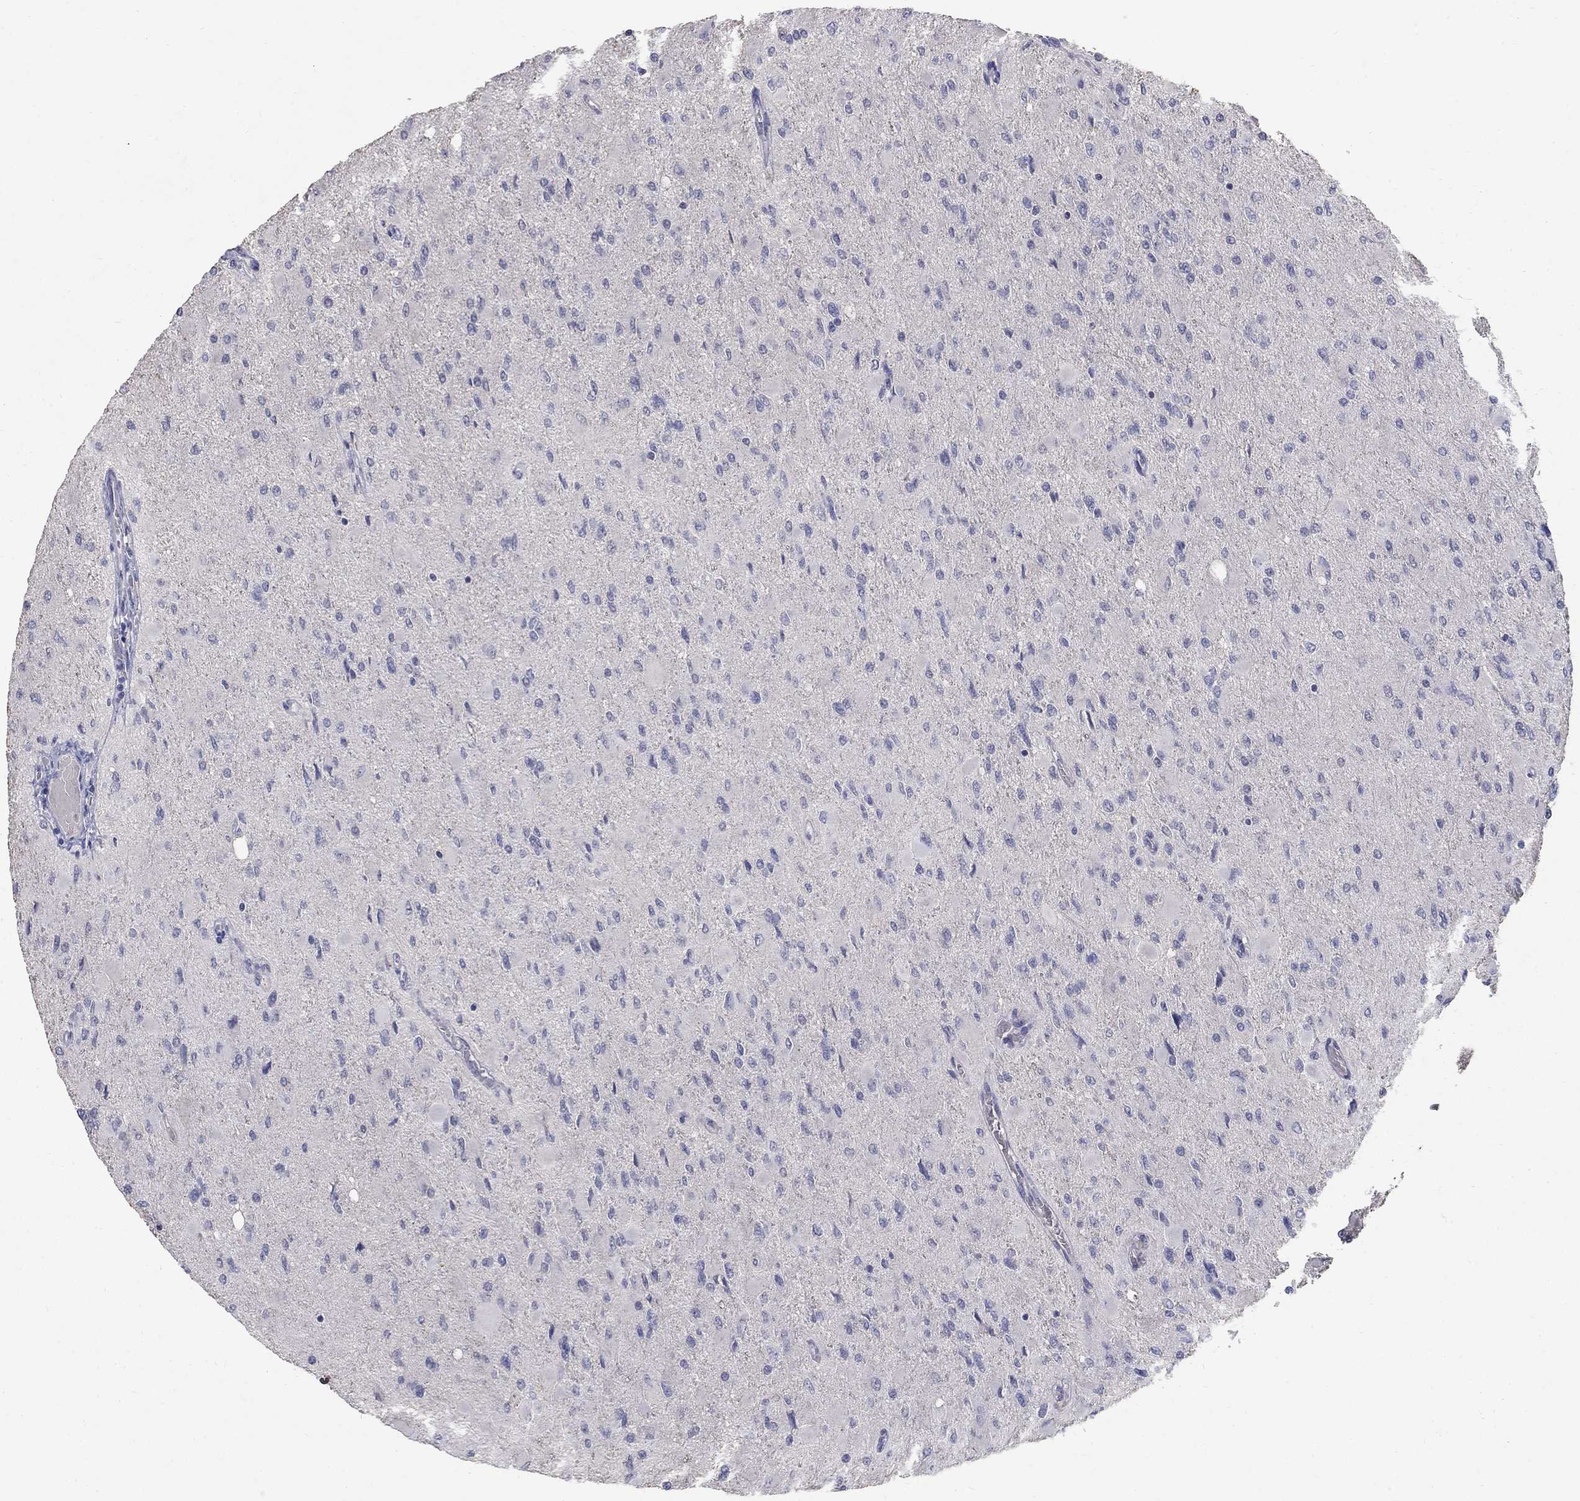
{"staining": {"intensity": "negative", "quantity": "none", "location": "none"}, "tissue": "glioma", "cell_type": "Tumor cells", "image_type": "cancer", "snomed": [{"axis": "morphology", "description": "Glioma, malignant, High grade"}, {"axis": "topography", "description": "Cerebral cortex"}], "caption": "Protein analysis of malignant glioma (high-grade) displays no significant positivity in tumor cells.", "gene": "PTH1R", "patient": {"sex": "female", "age": 36}}